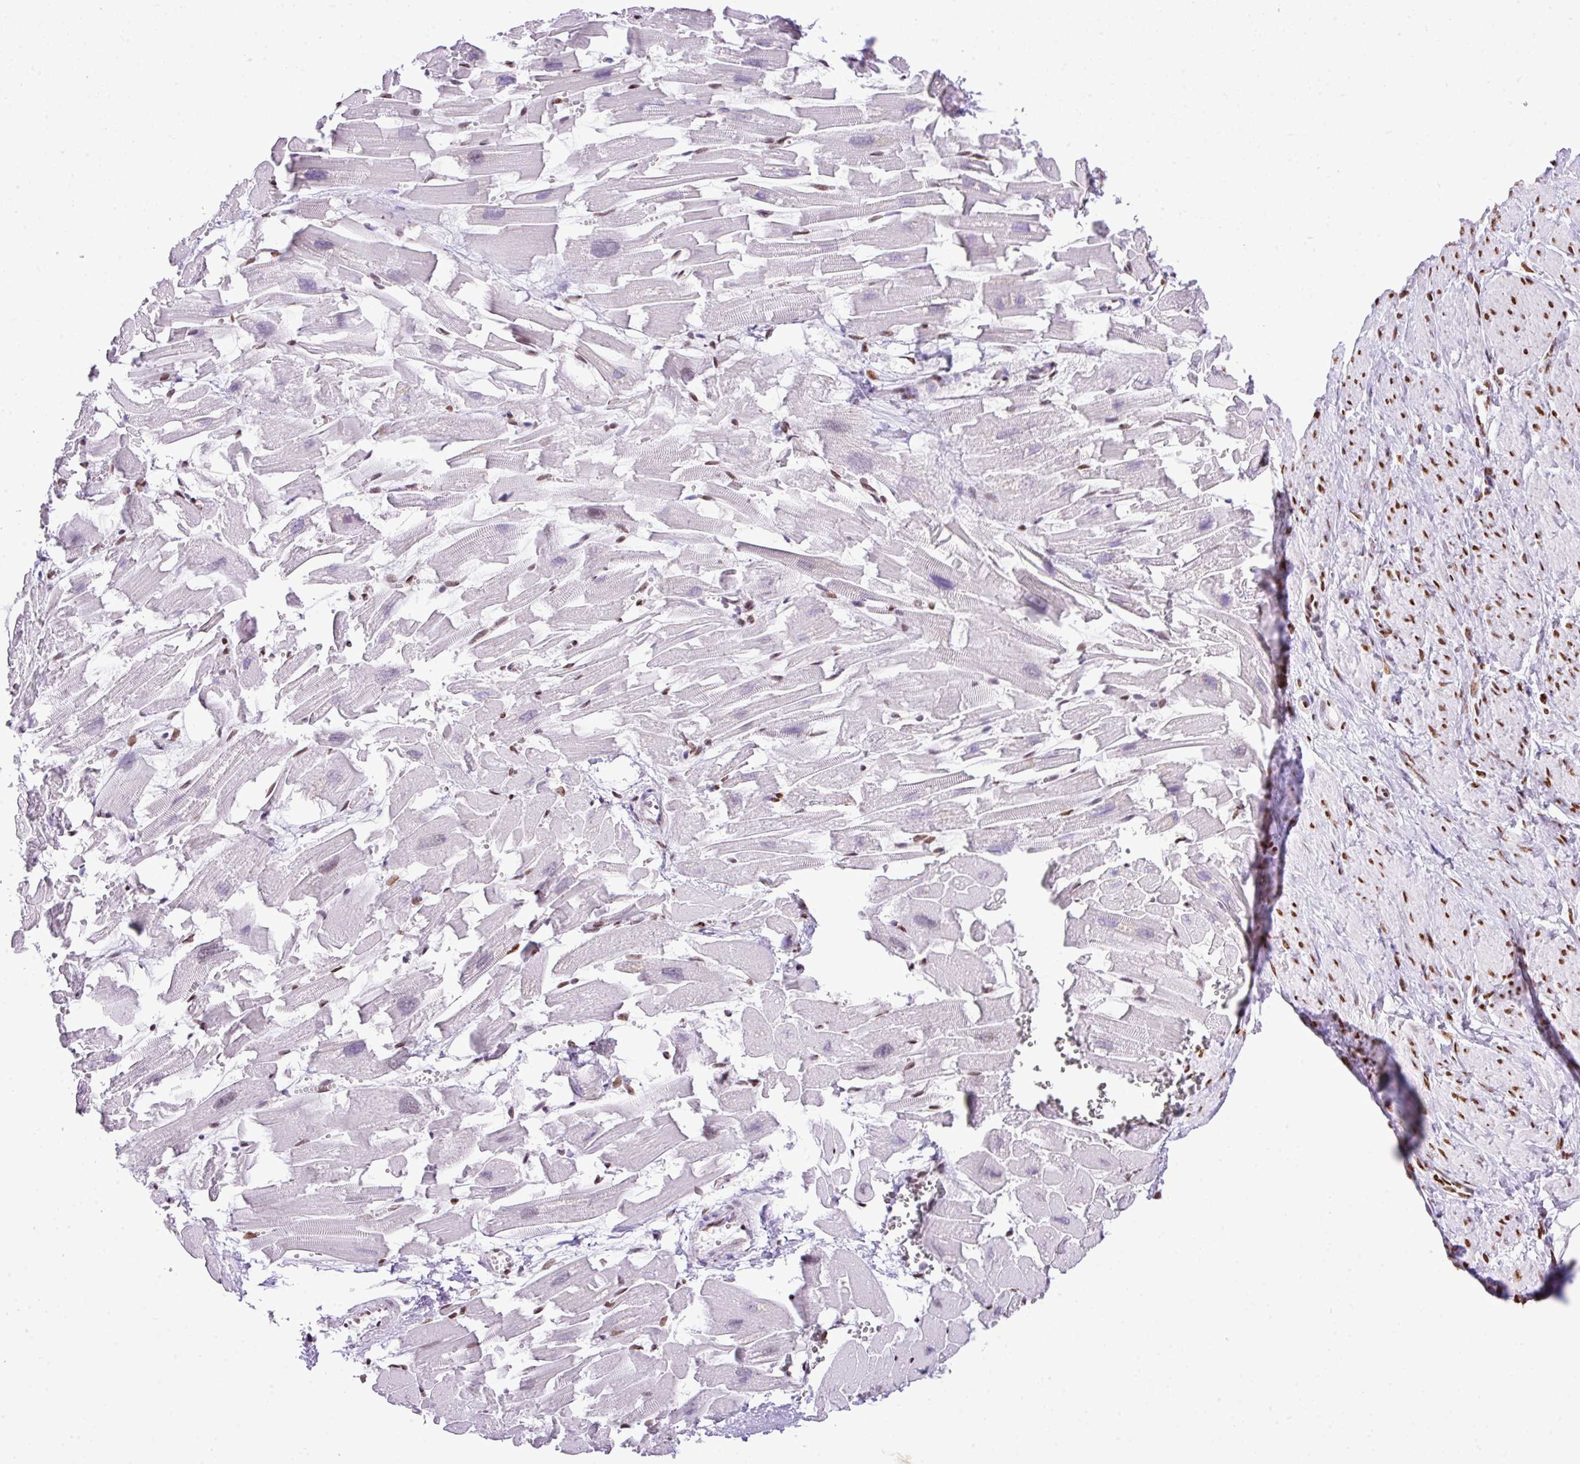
{"staining": {"intensity": "moderate", "quantity": "25%-75%", "location": "nuclear"}, "tissue": "heart muscle", "cell_type": "Cardiomyocytes", "image_type": "normal", "snomed": [{"axis": "morphology", "description": "Normal tissue, NOS"}, {"axis": "topography", "description": "Heart"}], "caption": "This micrograph reveals IHC staining of unremarkable human heart muscle, with medium moderate nuclear staining in about 25%-75% of cardiomyocytes.", "gene": "RARG", "patient": {"sex": "female", "age": 64}}